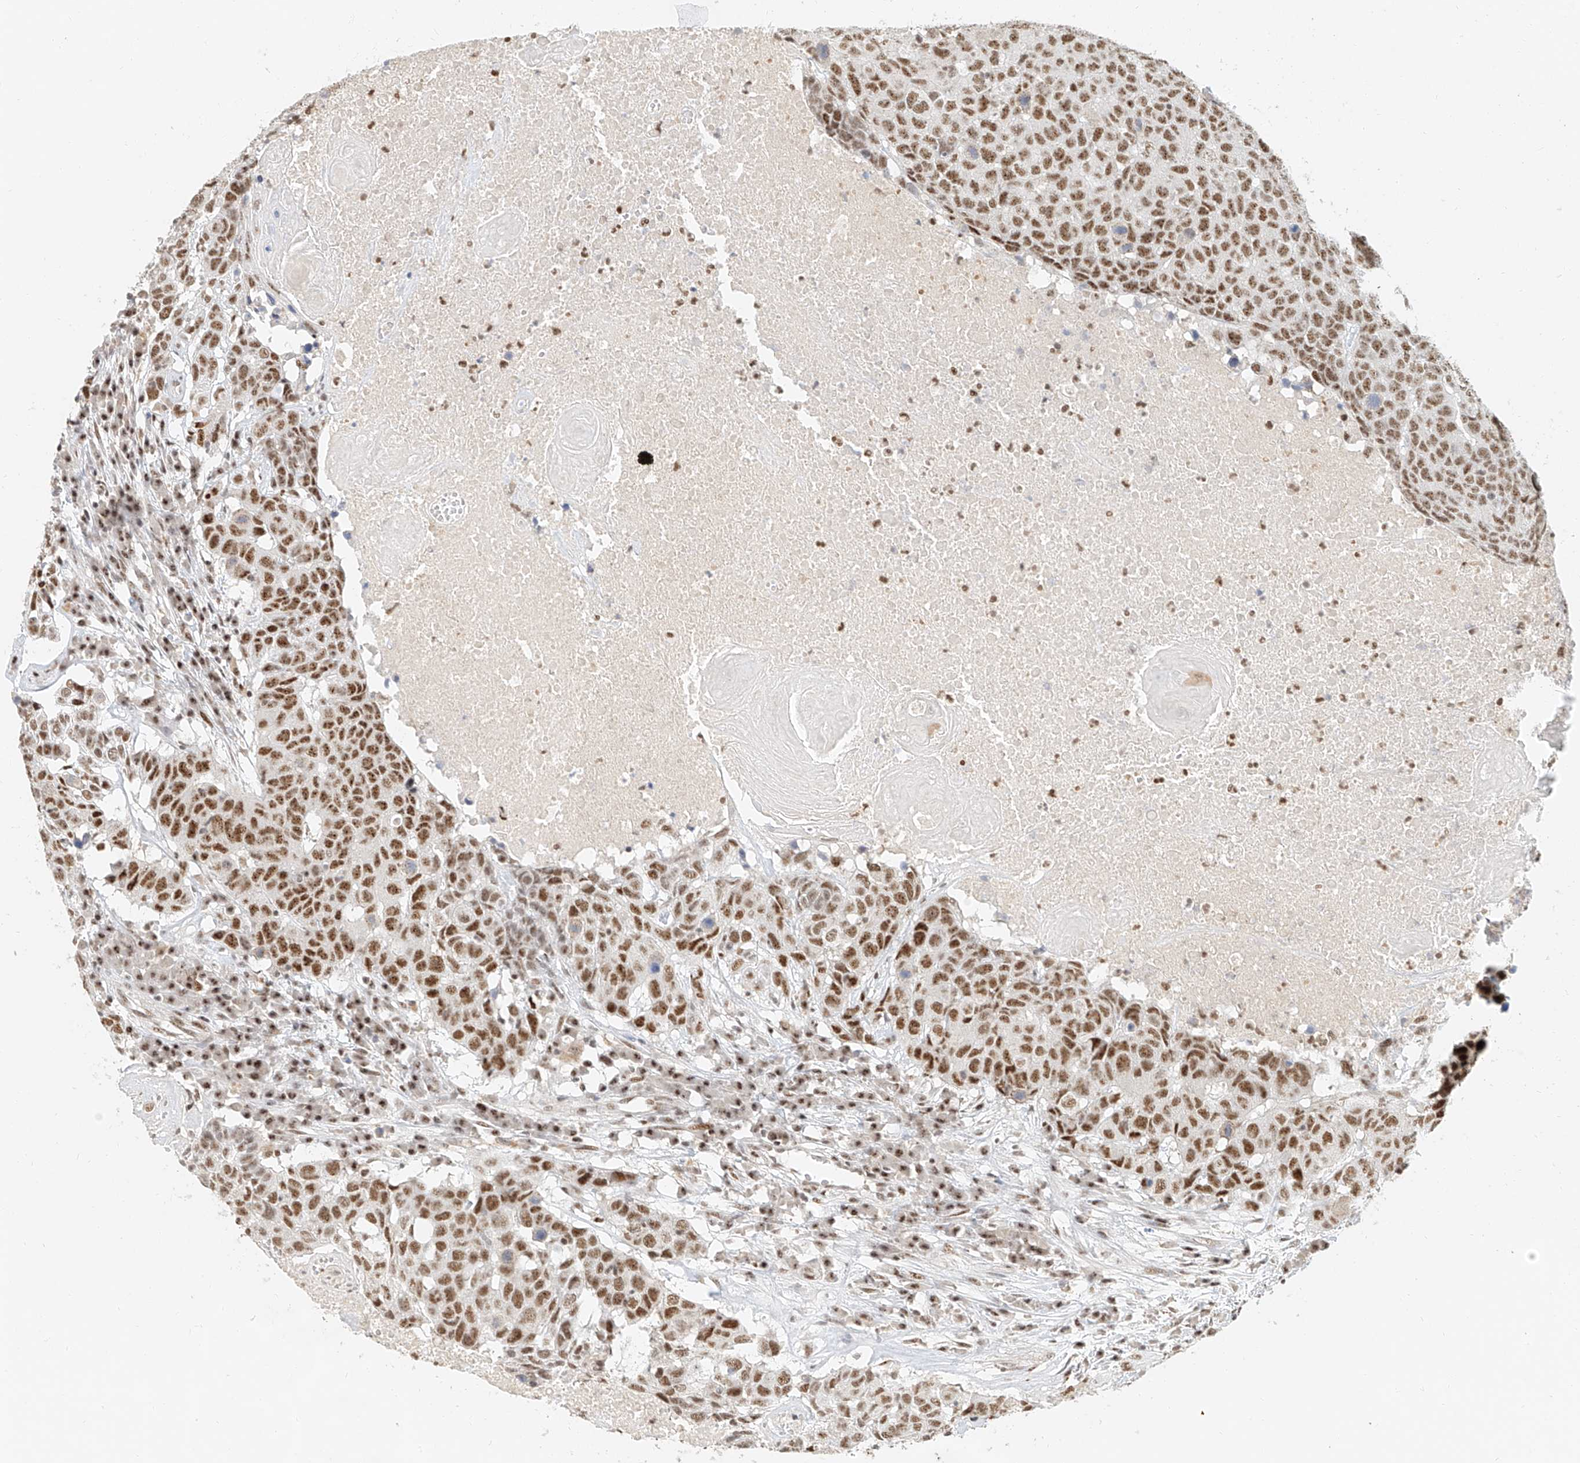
{"staining": {"intensity": "moderate", "quantity": ">75%", "location": "nuclear"}, "tissue": "head and neck cancer", "cell_type": "Tumor cells", "image_type": "cancer", "snomed": [{"axis": "morphology", "description": "Squamous cell carcinoma, NOS"}, {"axis": "topography", "description": "Head-Neck"}], "caption": "Tumor cells reveal moderate nuclear positivity in about >75% of cells in head and neck squamous cell carcinoma.", "gene": "CXorf58", "patient": {"sex": "male", "age": 66}}